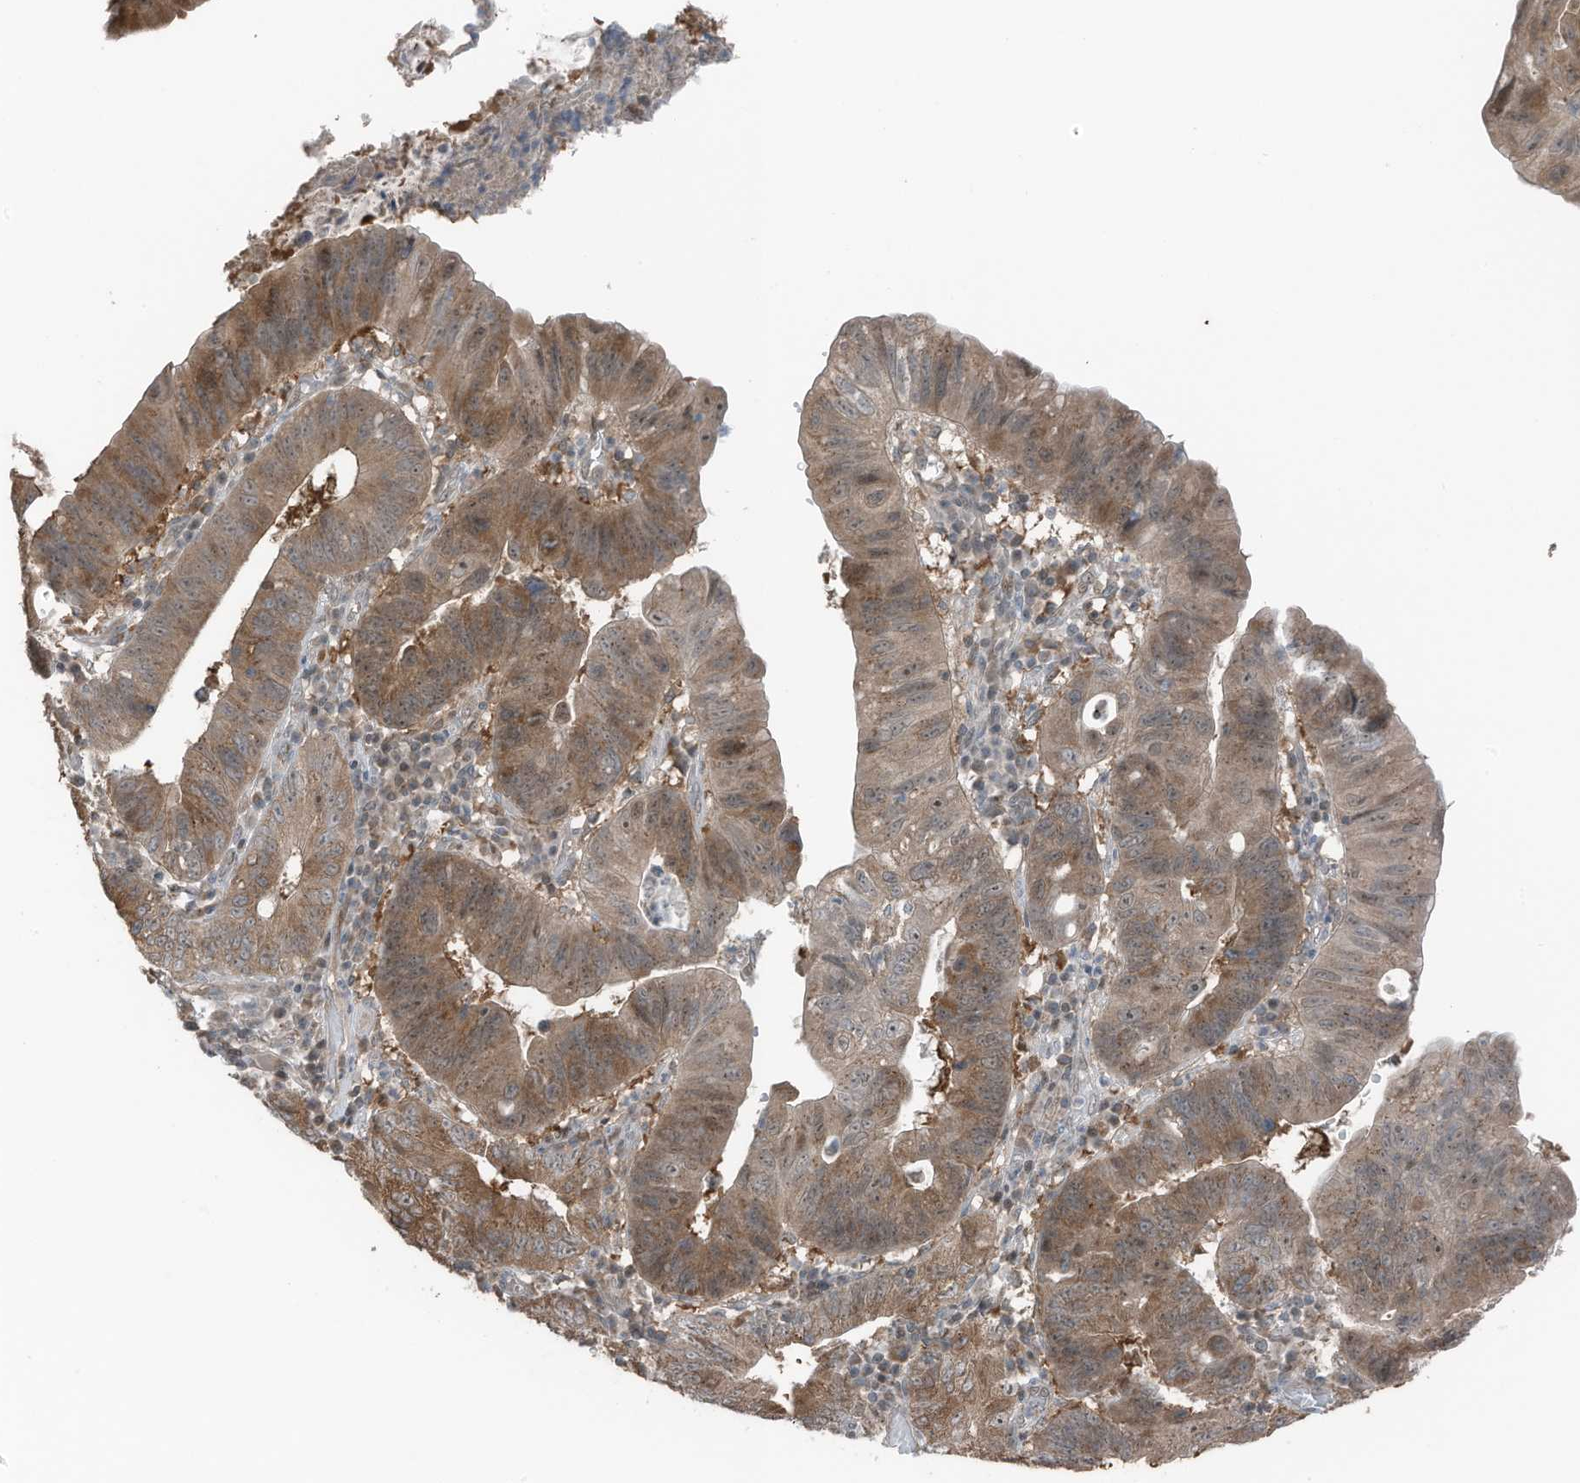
{"staining": {"intensity": "moderate", "quantity": ">75%", "location": "cytoplasmic/membranous,nuclear"}, "tissue": "stomach cancer", "cell_type": "Tumor cells", "image_type": "cancer", "snomed": [{"axis": "morphology", "description": "Adenocarcinoma, NOS"}, {"axis": "topography", "description": "Stomach"}], "caption": "A medium amount of moderate cytoplasmic/membranous and nuclear positivity is identified in about >75% of tumor cells in stomach cancer (adenocarcinoma) tissue. Nuclei are stained in blue.", "gene": "TXNDC9", "patient": {"sex": "male", "age": 59}}